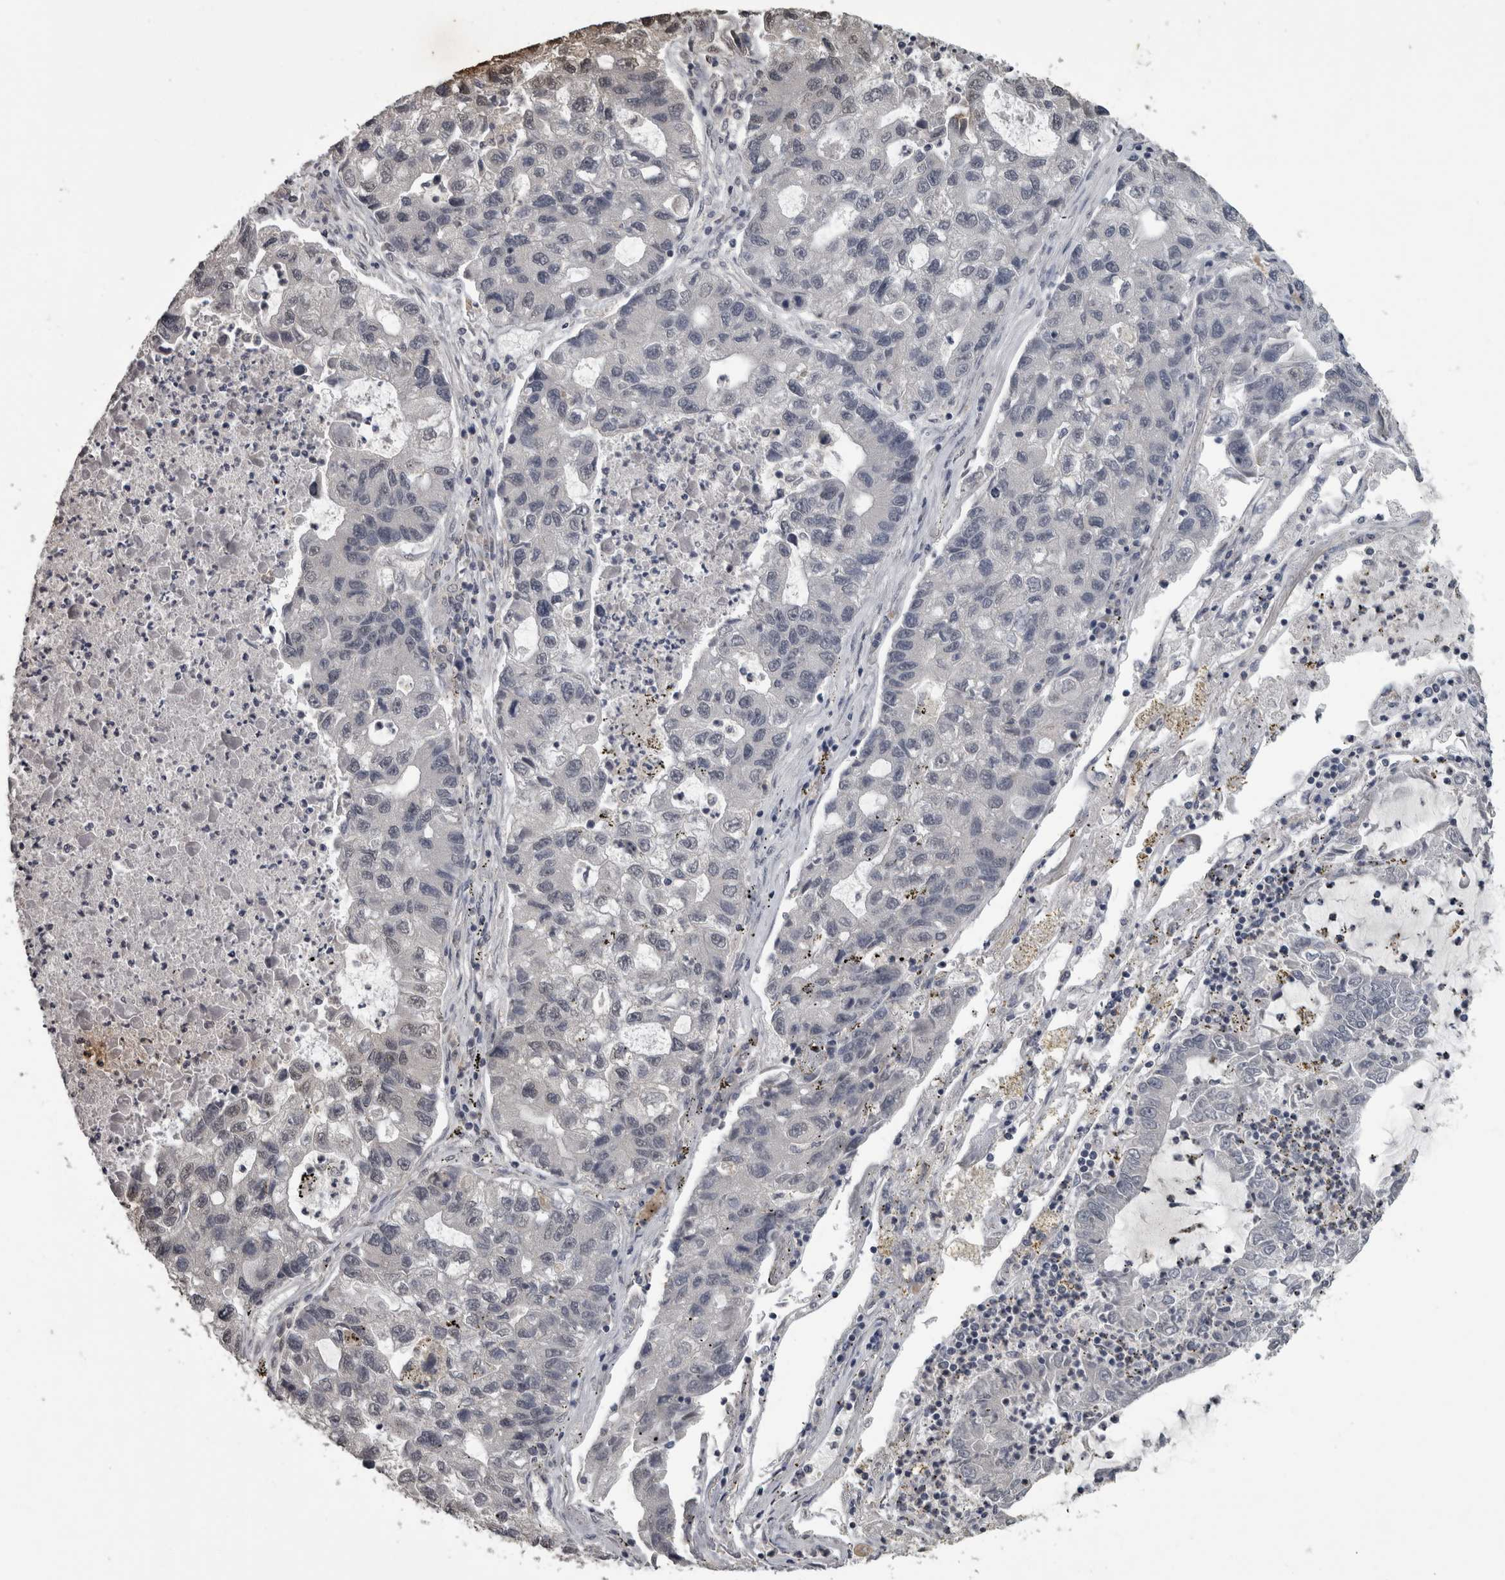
{"staining": {"intensity": "negative", "quantity": "none", "location": "none"}, "tissue": "lung cancer", "cell_type": "Tumor cells", "image_type": "cancer", "snomed": [{"axis": "morphology", "description": "Adenocarcinoma, NOS"}, {"axis": "topography", "description": "Lung"}], "caption": "This is an IHC micrograph of human lung cancer. There is no staining in tumor cells.", "gene": "PIK3AP1", "patient": {"sex": "female", "age": 51}}